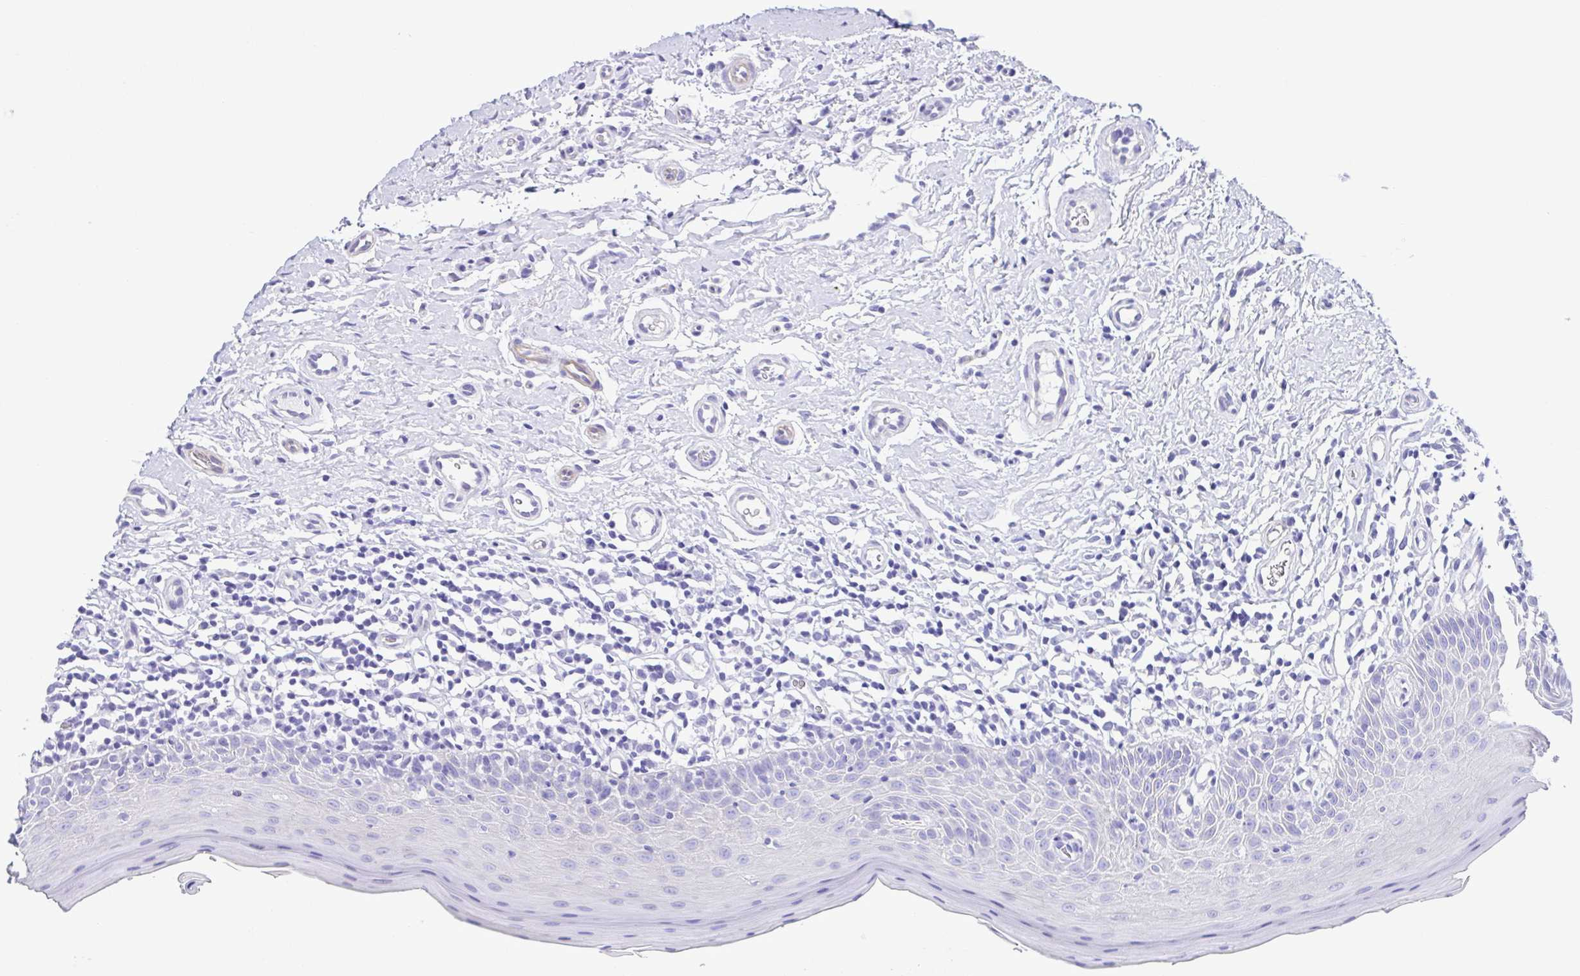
{"staining": {"intensity": "negative", "quantity": "none", "location": "none"}, "tissue": "oral mucosa", "cell_type": "Squamous epithelial cells", "image_type": "normal", "snomed": [{"axis": "morphology", "description": "Normal tissue, NOS"}, {"axis": "topography", "description": "Oral tissue"}, {"axis": "topography", "description": "Tounge, NOS"}], "caption": "This image is of unremarkable oral mucosa stained with immunohistochemistry to label a protein in brown with the nuclei are counter-stained blue. There is no expression in squamous epithelial cells. (DAB (3,3'-diaminobenzidine) IHC with hematoxylin counter stain).", "gene": "CYP11A1", "patient": {"sex": "female", "age": 58}}